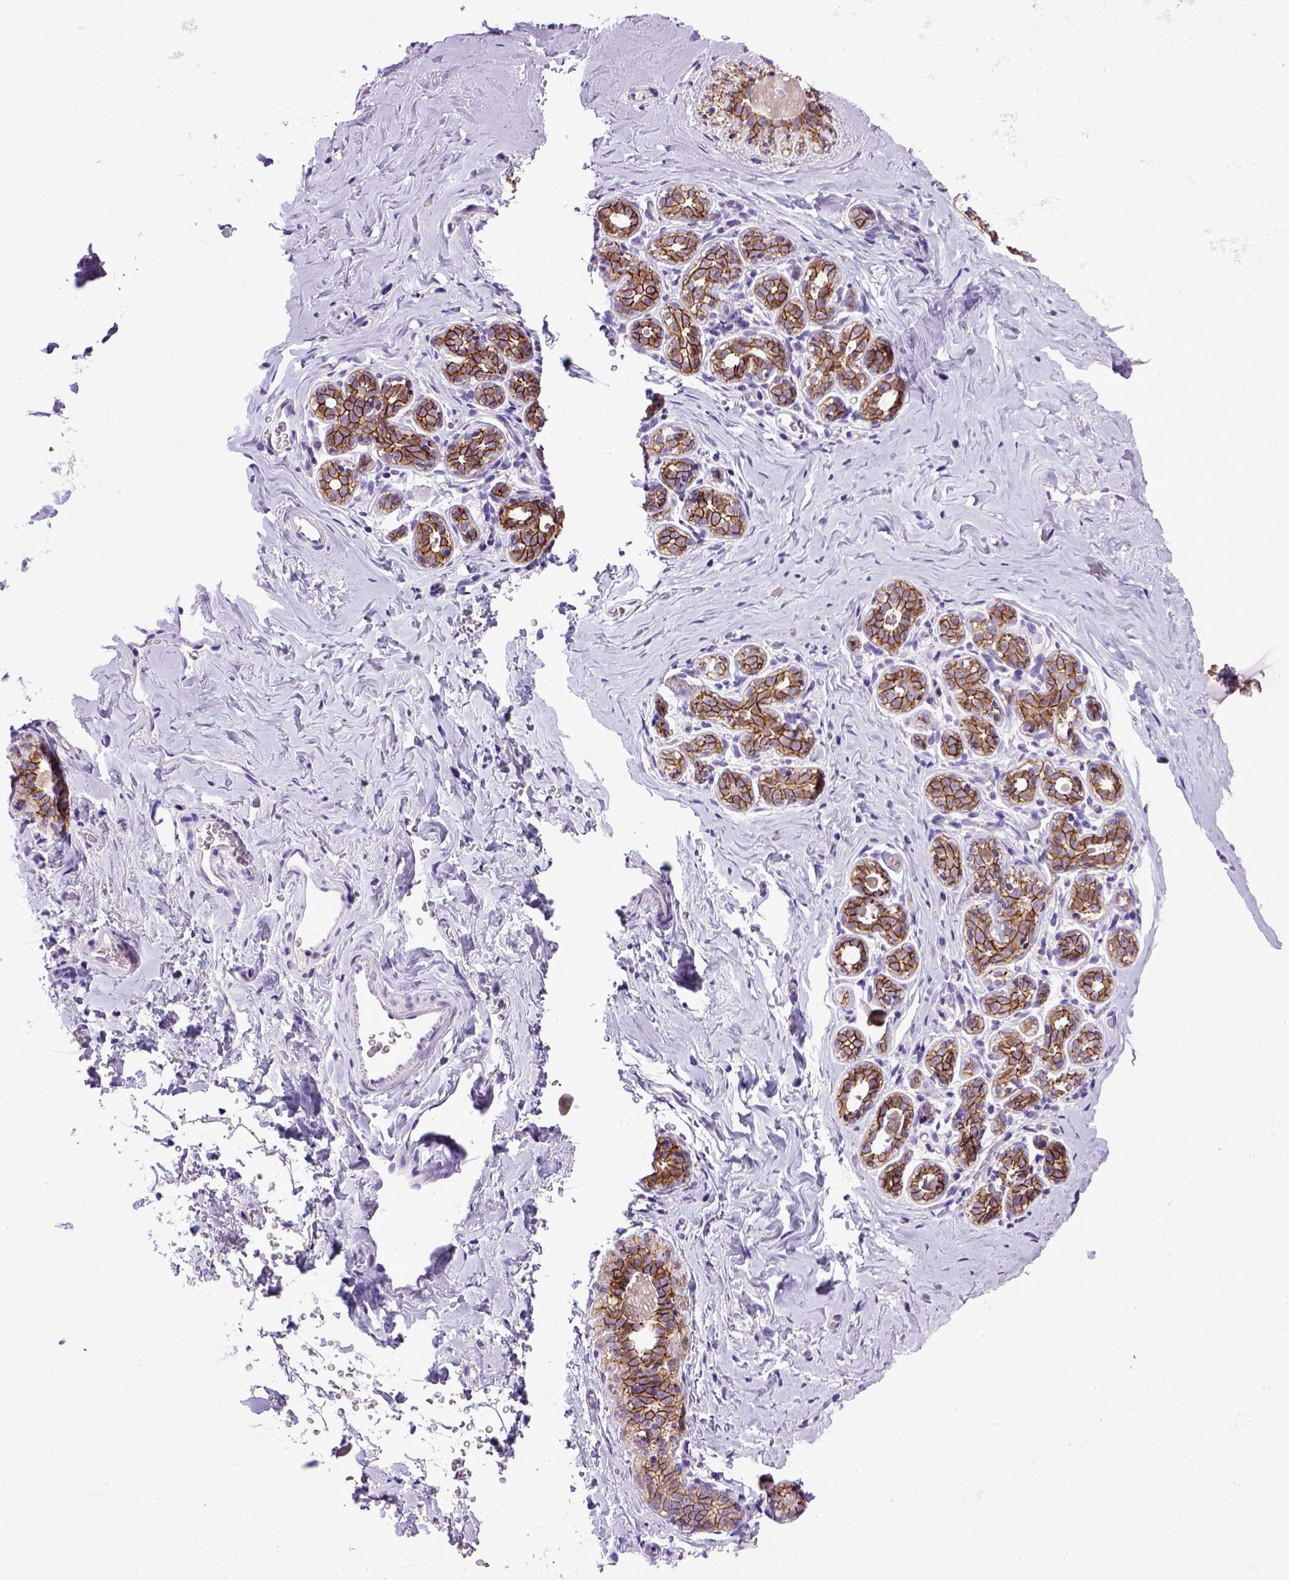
{"staining": {"intensity": "negative", "quantity": "none", "location": "none"}, "tissue": "breast", "cell_type": "Adipocytes", "image_type": "normal", "snomed": [{"axis": "morphology", "description": "Normal tissue, NOS"}, {"axis": "topography", "description": "Skin"}, {"axis": "topography", "description": "Breast"}], "caption": "Immunohistochemical staining of normal human breast demonstrates no significant expression in adipocytes. (Brightfield microscopy of DAB (3,3'-diaminobenzidine) immunohistochemistry (IHC) at high magnification).", "gene": "CDH1", "patient": {"sex": "female", "age": 43}}